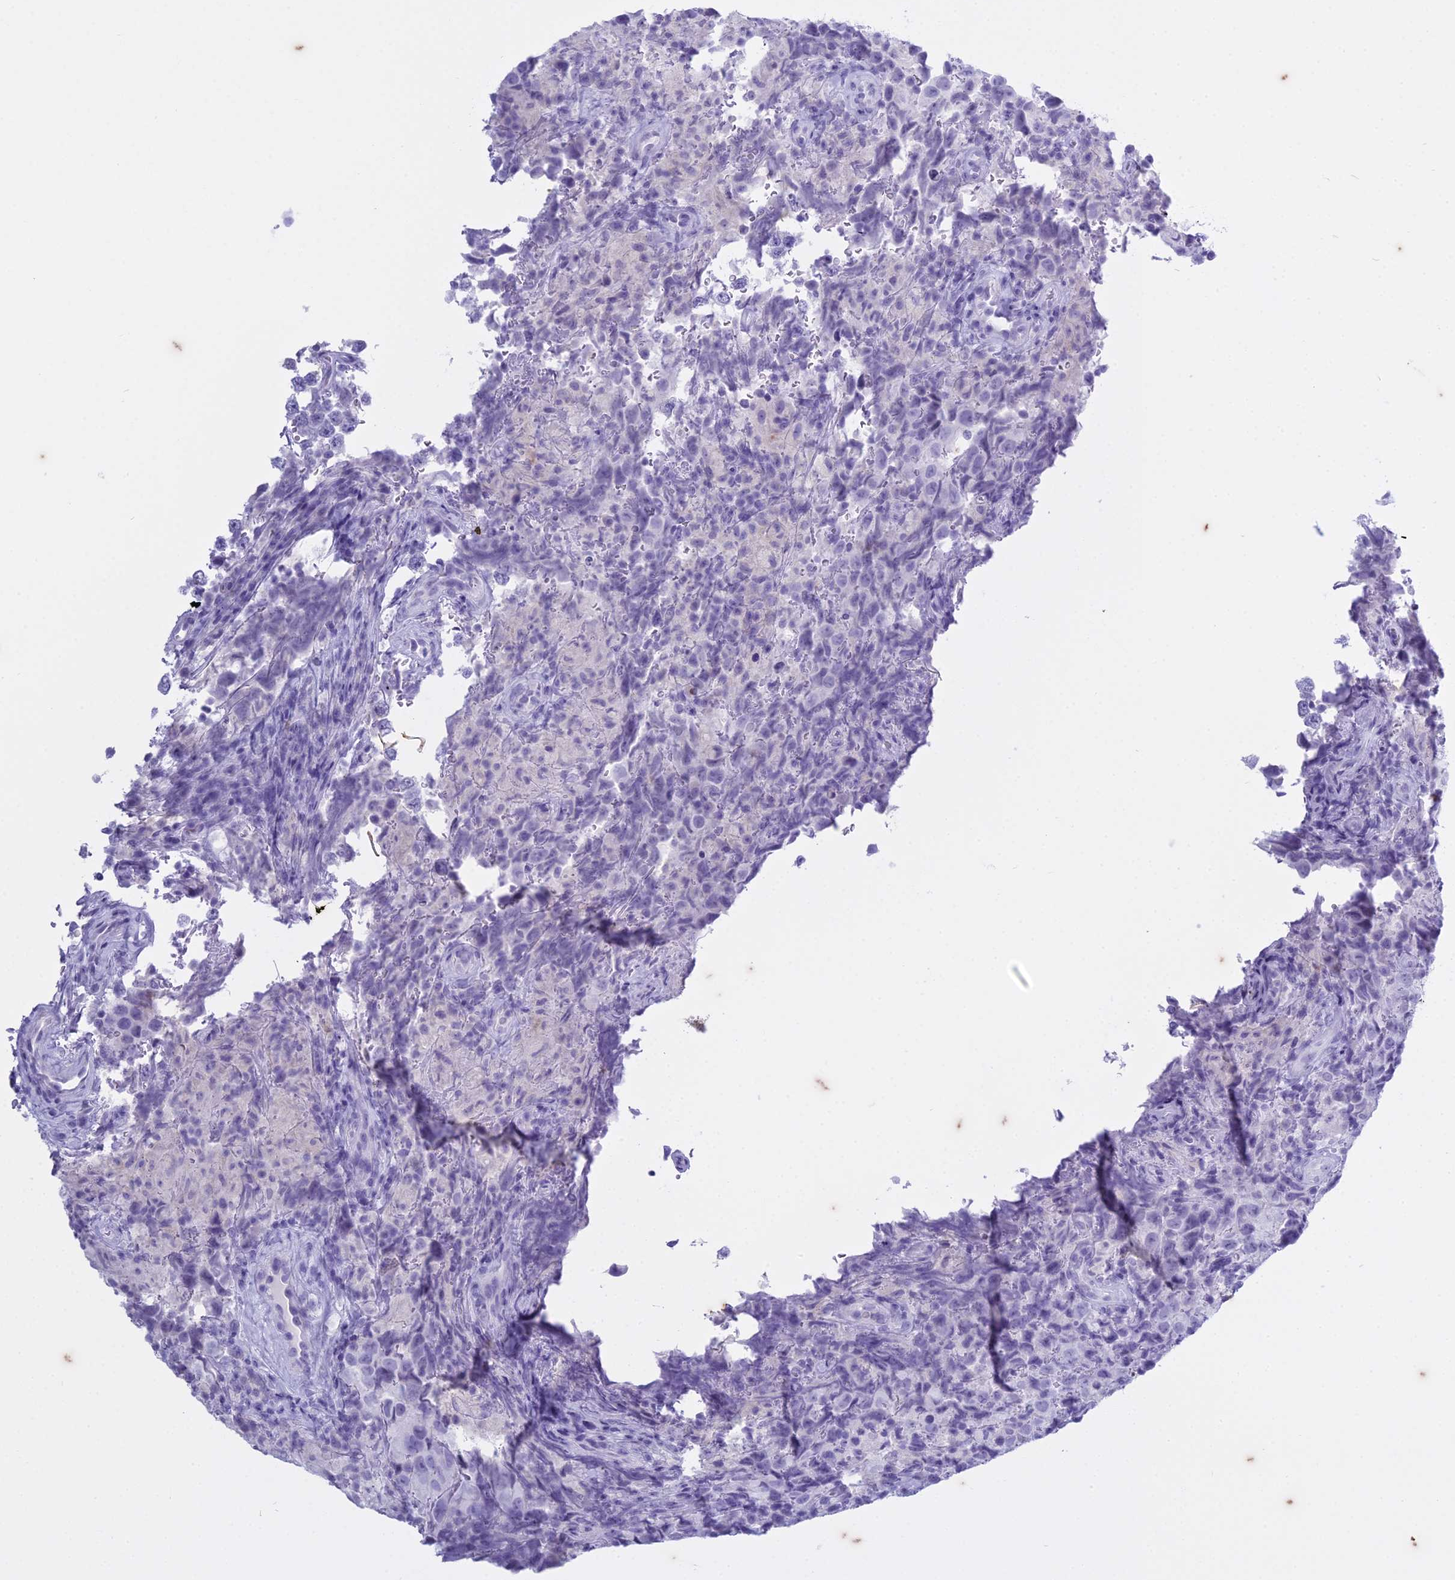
{"staining": {"intensity": "negative", "quantity": "none", "location": "none"}, "tissue": "testis cancer", "cell_type": "Tumor cells", "image_type": "cancer", "snomed": [{"axis": "morphology", "description": "Seminoma, NOS"}, {"axis": "morphology", "description": "Carcinoma, Embryonal, NOS"}, {"axis": "topography", "description": "Testis"}], "caption": "Protein analysis of testis cancer demonstrates no significant positivity in tumor cells.", "gene": "HMGB4", "patient": {"sex": "male", "age": 41}}